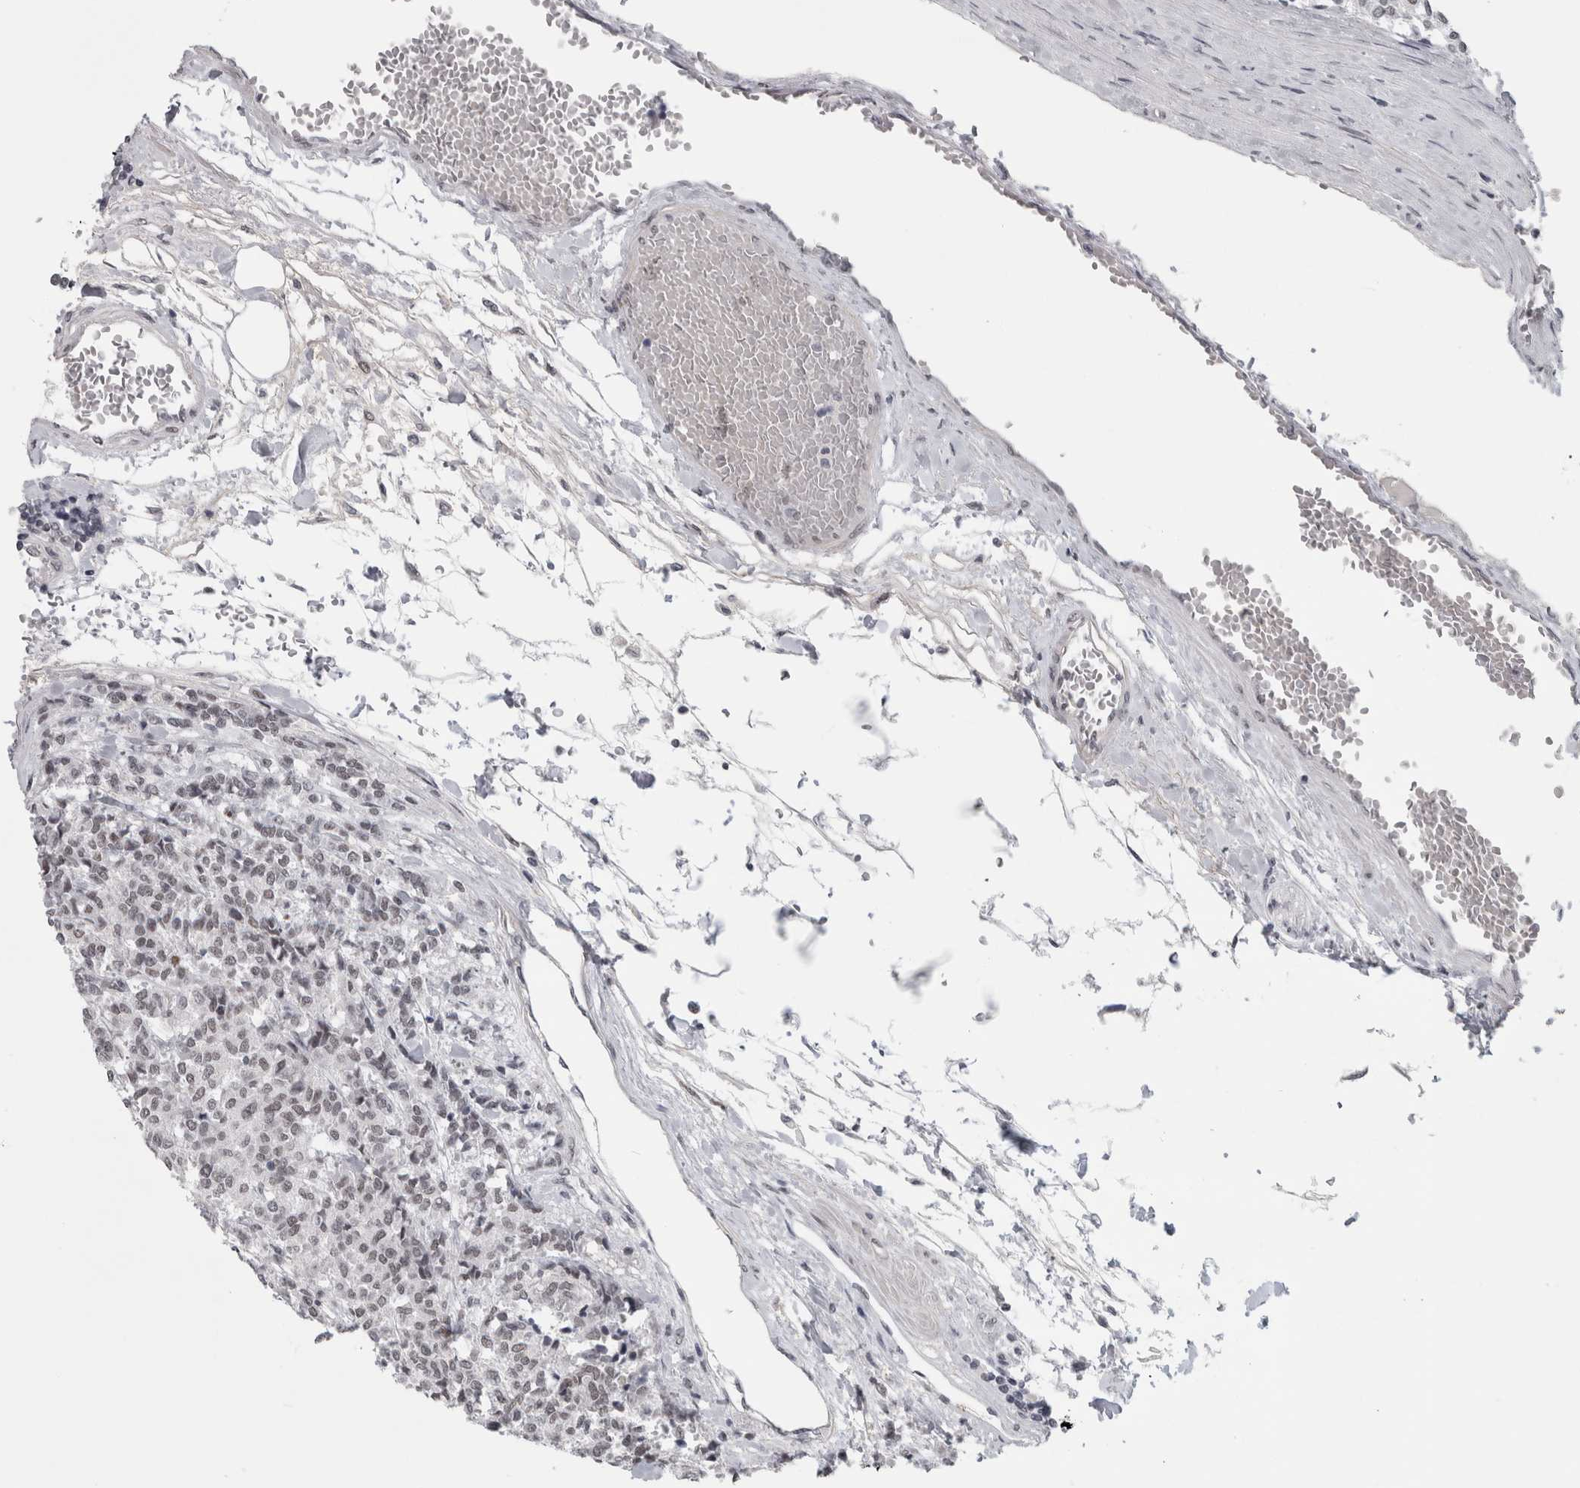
{"staining": {"intensity": "weak", "quantity": "25%-75%", "location": "nuclear"}, "tissue": "carcinoid", "cell_type": "Tumor cells", "image_type": "cancer", "snomed": [{"axis": "morphology", "description": "Carcinoid, malignant, NOS"}, {"axis": "topography", "description": "Pancreas"}], "caption": "About 25%-75% of tumor cells in carcinoid reveal weak nuclear protein positivity as visualized by brown immunohistochemical staining.", "gene": "ARID4B", "patient": {"sex": "female", "age": 54}}